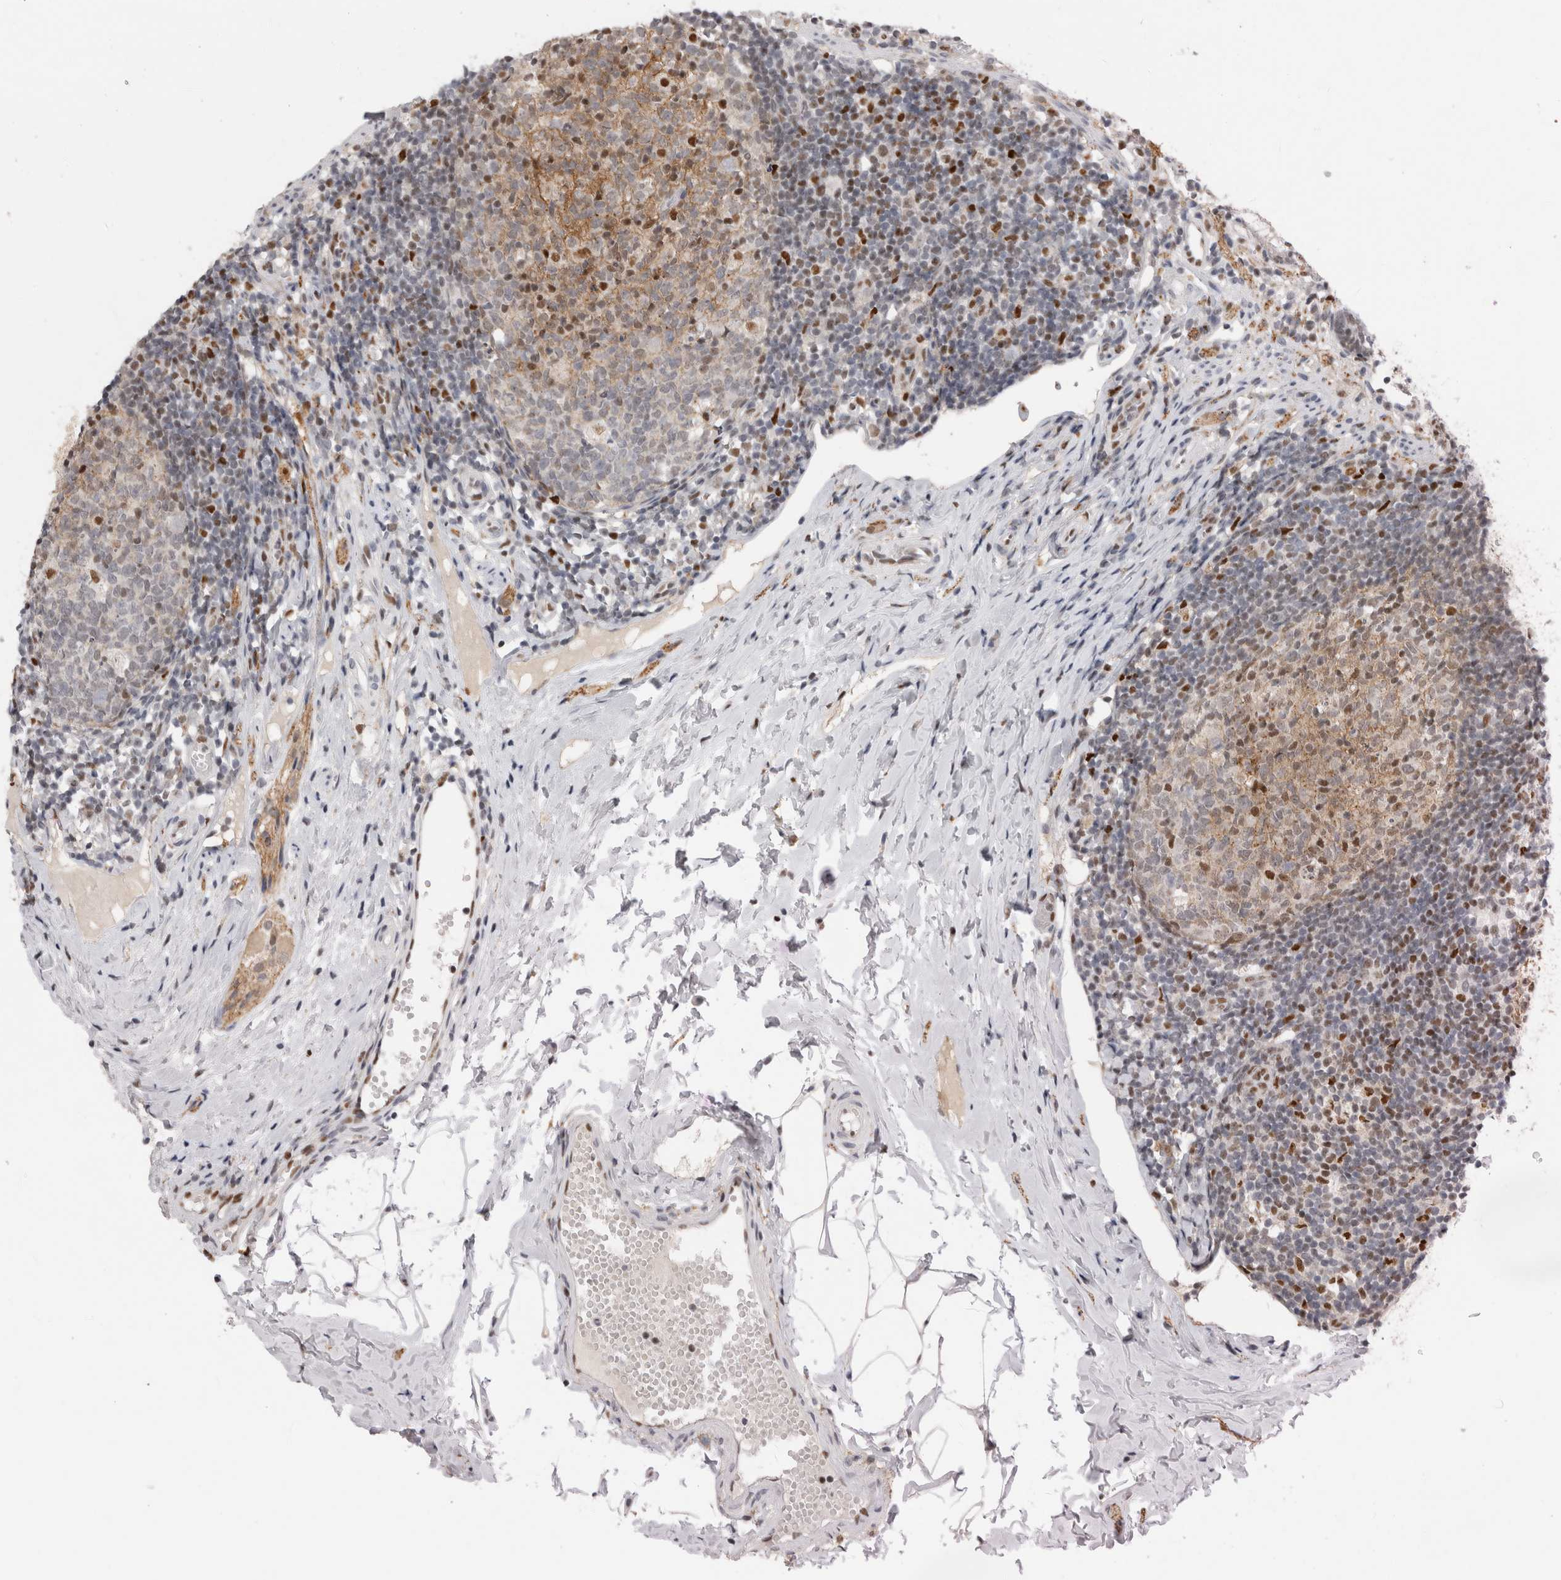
{"staining": {"intensity": "weak", "quantity": "<25%", "location": "cytoplasmic/membranous,nuclear"}, "tissue": "appendix", "cell_type": "Glandular cells", "image_type": "normal", "snomed": [{"axis": "morphology", "description": "Normal tissue, NOS"}, {"axis": "topography", "description": "Appendix"}], "caption": "DAB (3,3'-diaminobenzidine) immunohistochemical staining of normal human appendix shows no significant staining in glandular cells.", "gene": "SRARP", "patient": {"sex": "female", "age": 20}}